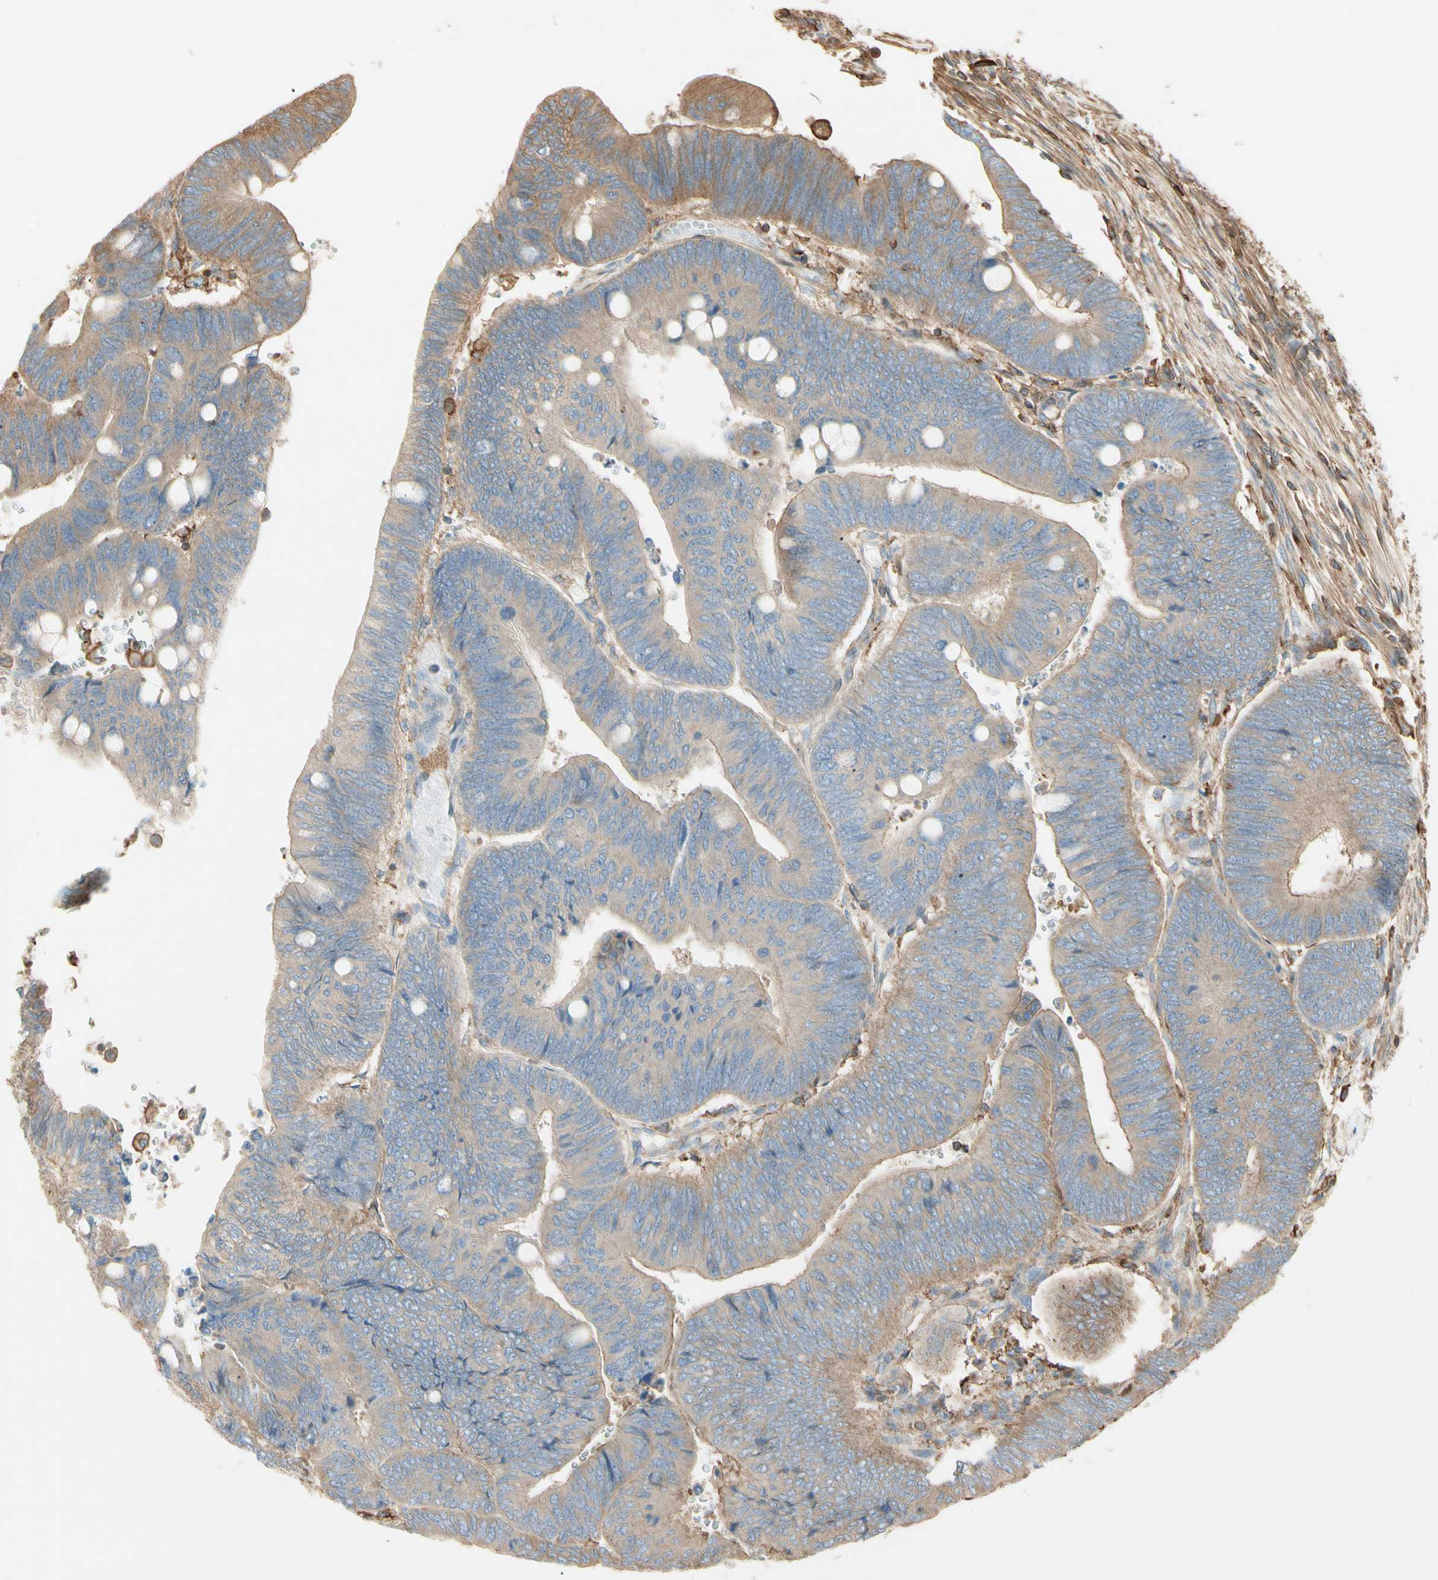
{"staining": {"intensity": "moderate", "quantity": ">75%", "location": "cytoplasmic/membranous"}, "tissue": "colorectal cancer", "cell_type": "Tumor cells", "image_type": "cancer", "snomed": [{"axis": "morphology", "description": "Normal tissue, NOS"}, {"axis": "morphology", "description": "Adenocarcinoma, NOS"}, {"axis": "topography", "description": "Rectum"}, {"axis": "topography", "description": "Peripheral nerve tissue"}], "caption": "Immunohistochemical staining of human colorectal adenocarcinoma demonstrates moderate cytoplasmic/membranous protein expression in approximately >75% of tumor cells. Nuclei are stained in blue.", "gene": "ARPC2", "patient": {"sex": "male", "age": 92}}